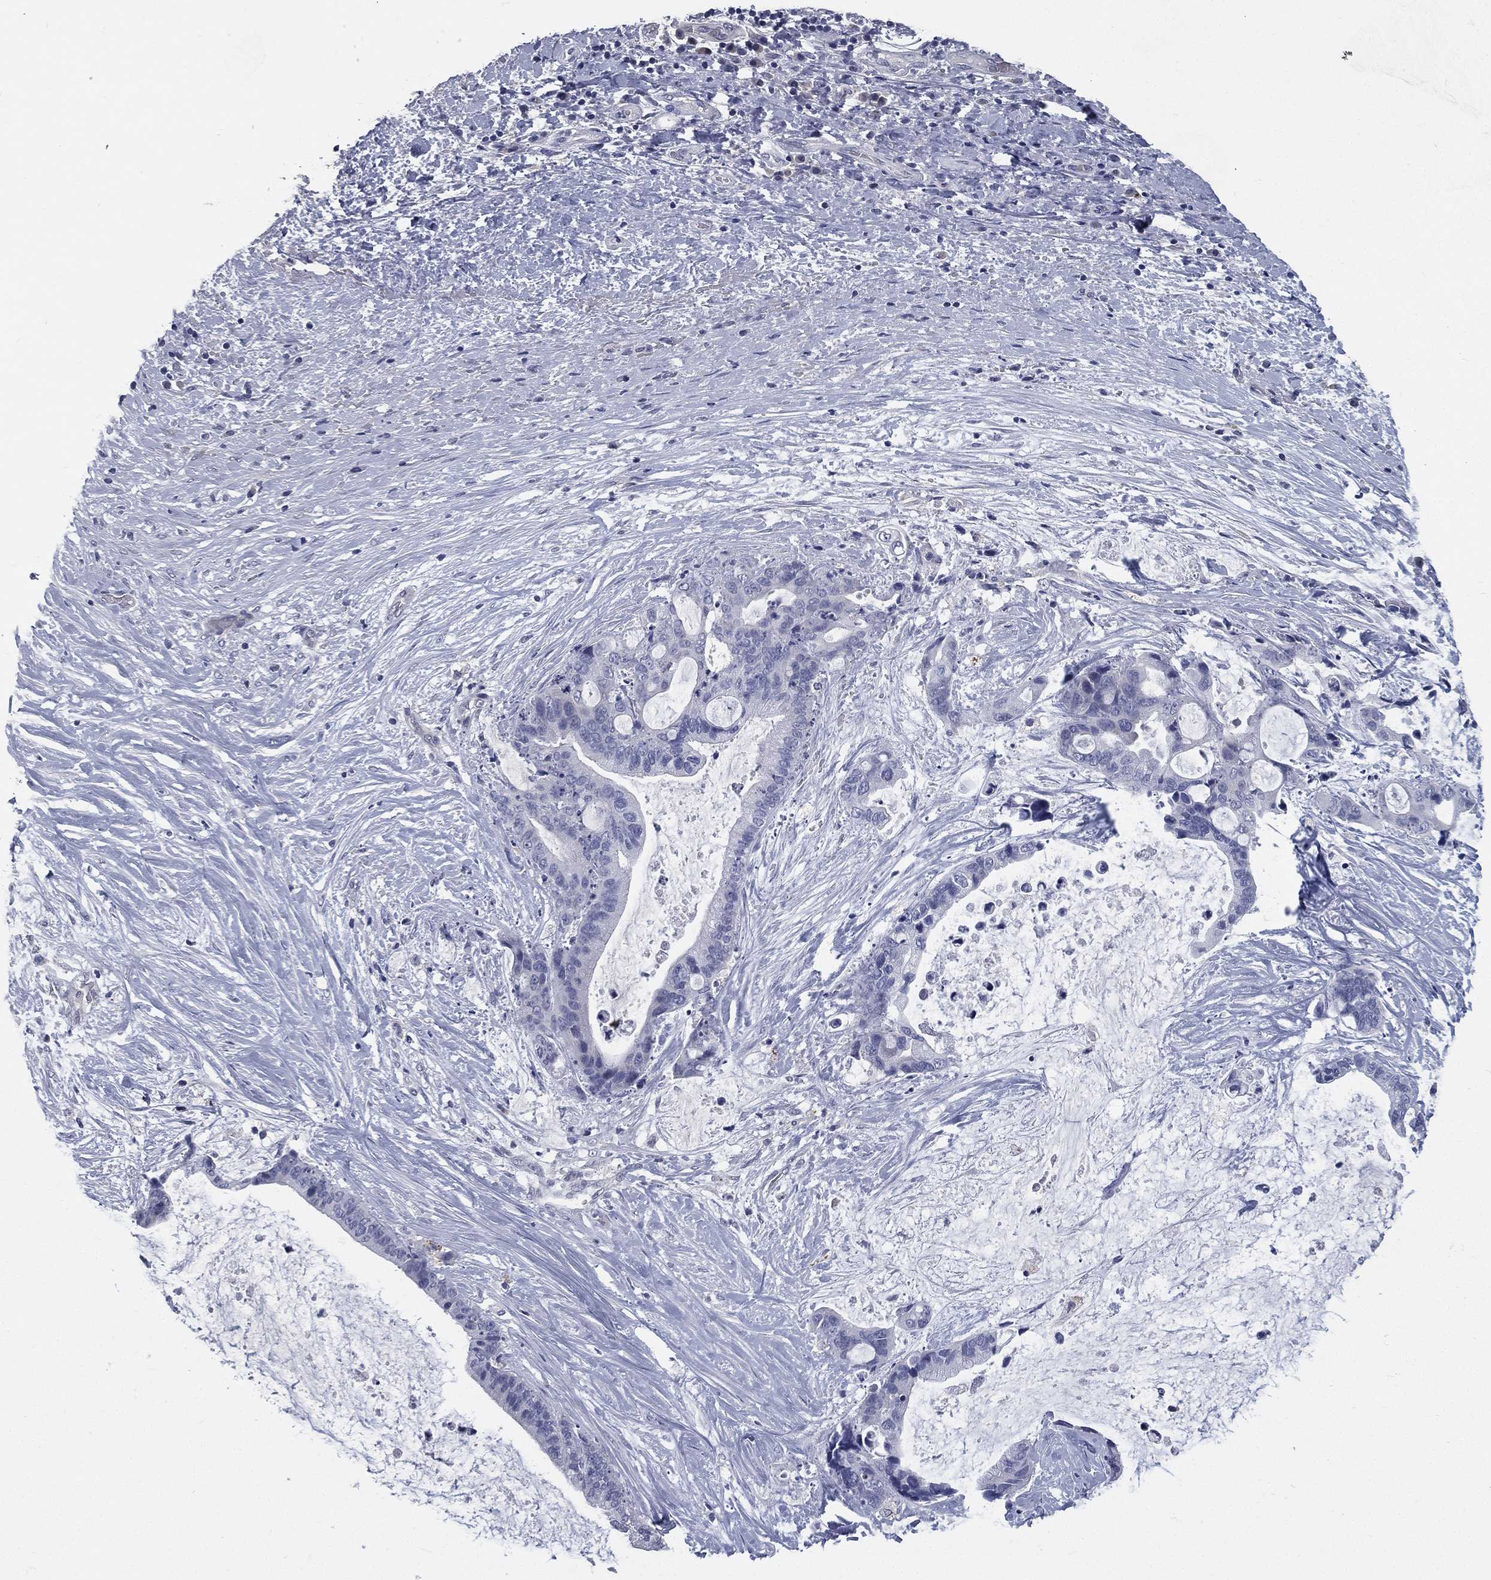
{"staining": {"intensity": "negative", "quantity": "none", "location": "none"}, "tissue": "liver cancer", "cell_type": "Tumor cells", "image_type": "cancer", "snomed": [{"axis": "morphology", "description": "Cholangiocarcinoma"}, {"axis": "topography", "description": "Liver"}], "caption": "The histopathology image displays no significant positivity in tumor cells of liver cancer.", "gene": "IFT27", "patient": {"sex": "female", "age": 73}}